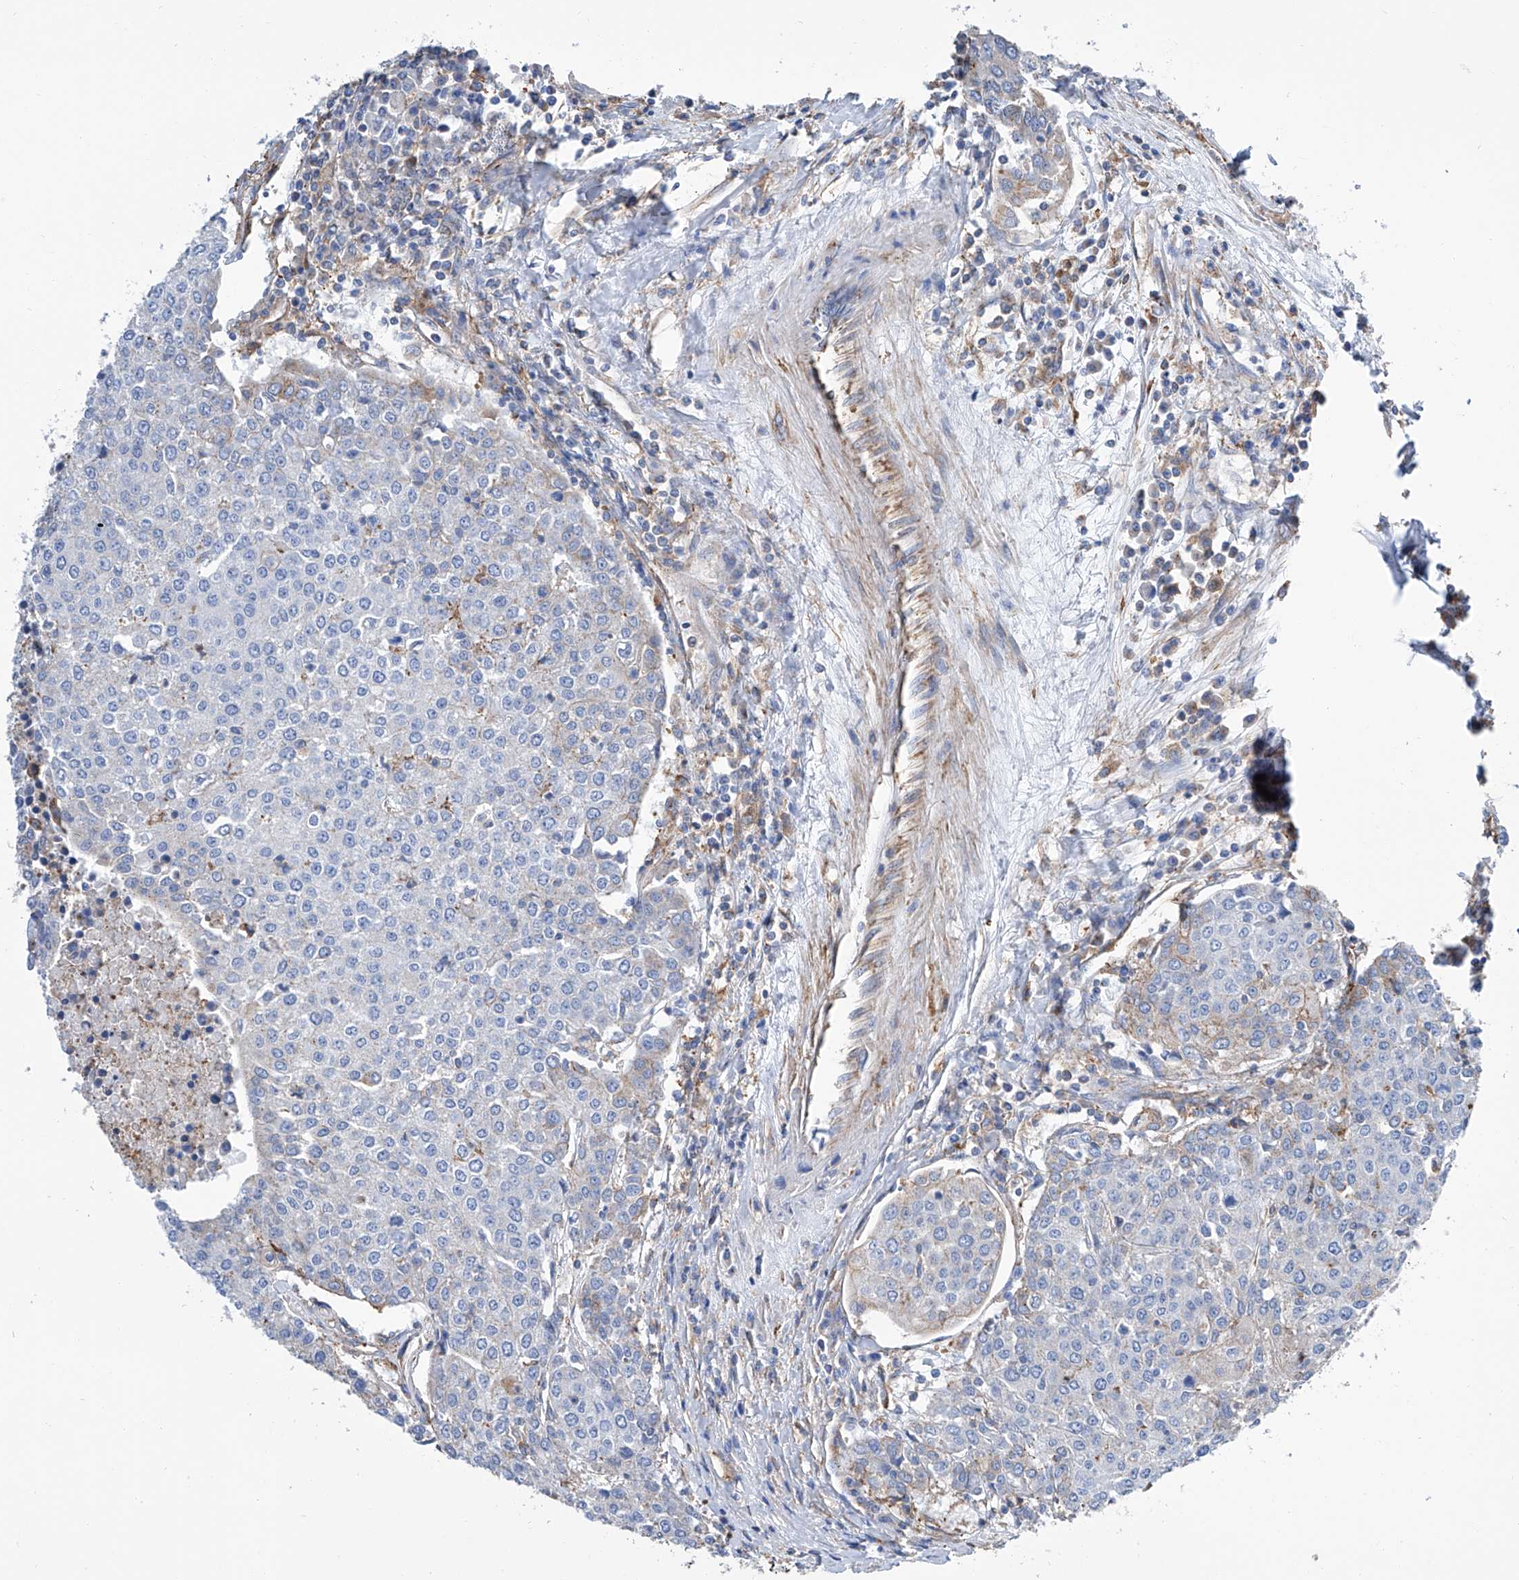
{"staining": {"intensity": "negative", "quantity": "none", "location": "none"}, "tissue": "urothelial cancer", "cell_type": "Tumor cells", "image_type": "cancer", "snomed": [{"axis": "morphology", "description": "Urothelial carcinoma, High grade"}, {"axis": "topography", "description": "Urinary bladder"}], "caption": "High power microscopy photomicrograph of an IHC photomicrograph of urothelial carcinoma (high-grade), revealing no significant positivity in tumor cells.", "gene": "GPT", "patient": {"sex": "female", "age": 85}}